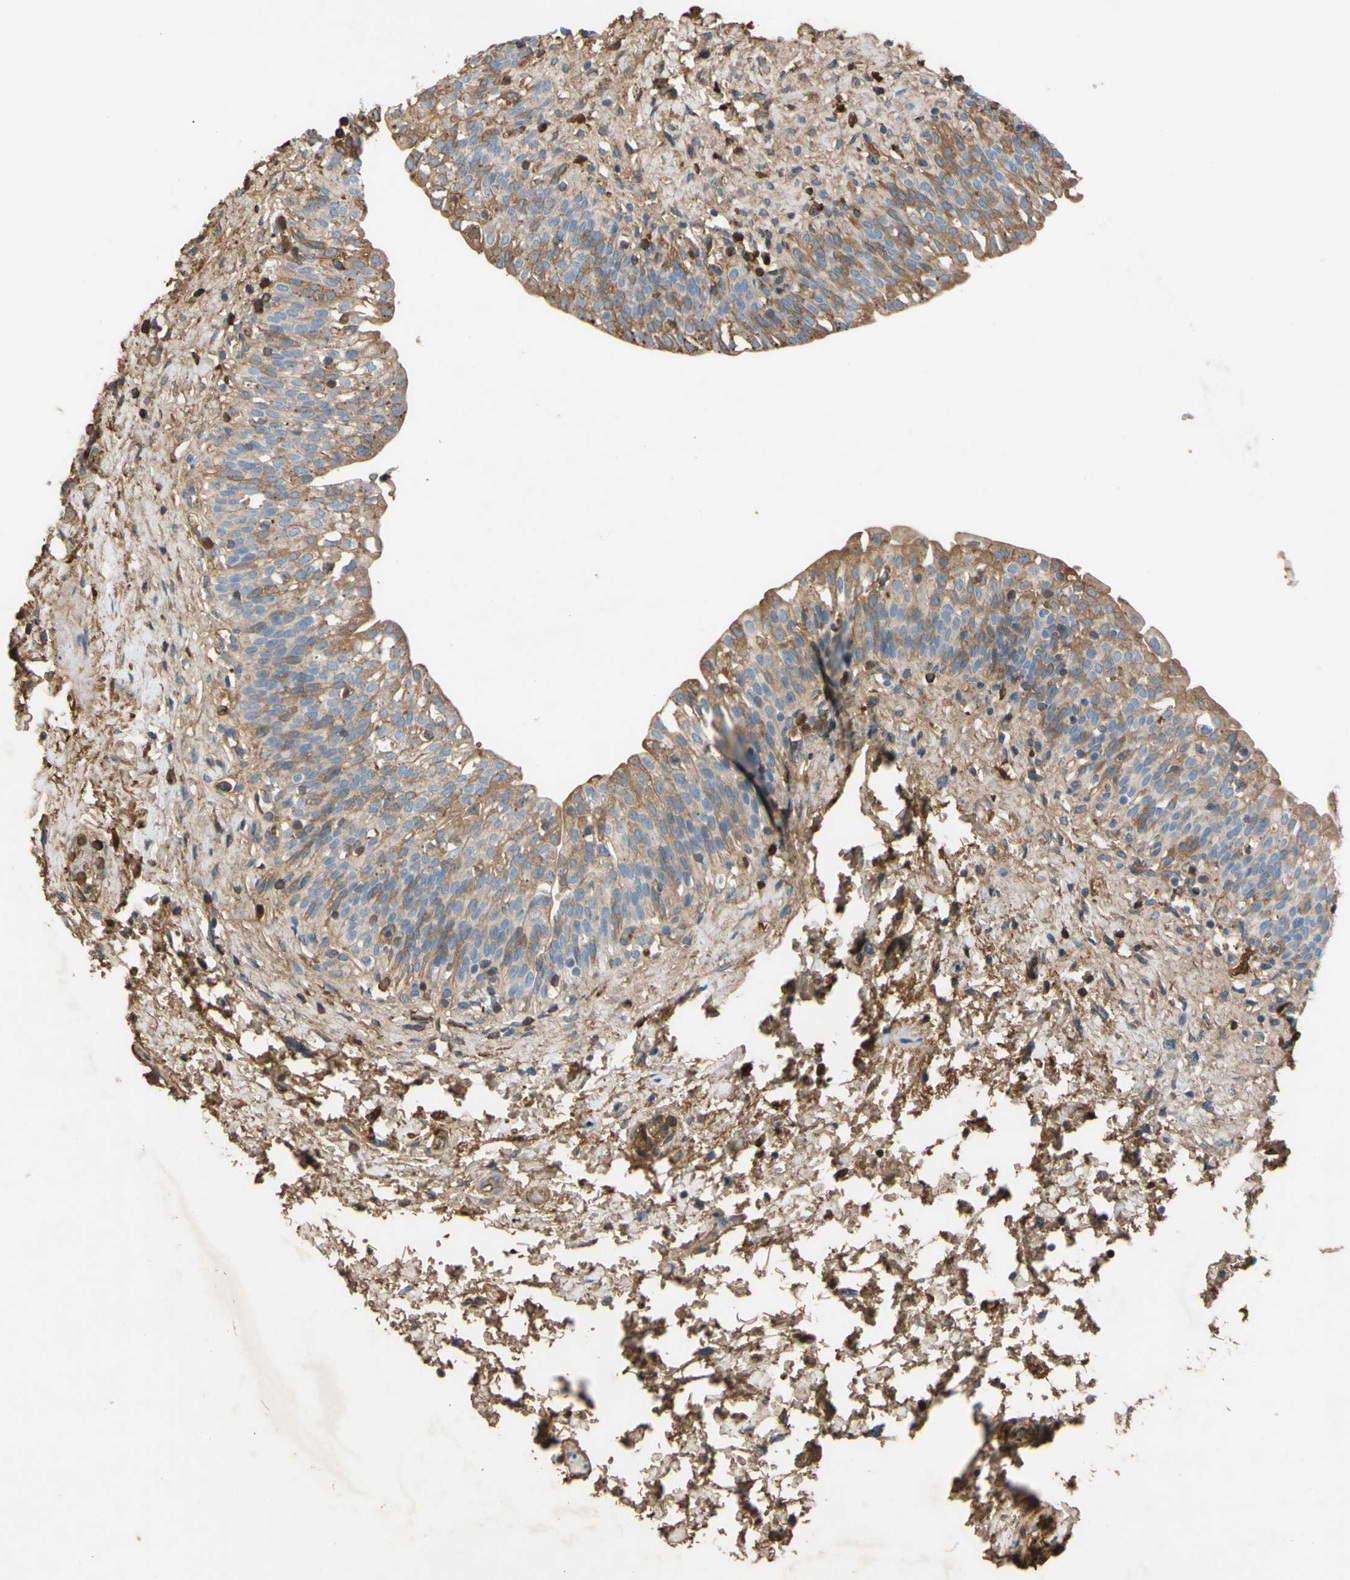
{"staining": {"intensity": "moderate", "quantity": ">75%", "location": "cytoplasmic/membranous"}, "tissue": "urinary bladder", "cell_type": "Urothelial cells", "image_type": "normal", "snomed": [{"axis": "morphology", "description": "Normal tissue, NOS"}, {"axis": "topography", "description": "Urinary bladder"}], "caption": "A brown stain highlights moderate cytoplasmic/membranous expression of a protein in urothelial cells of benign human urinary bladder. The protein is shown in brown color, while the nuclei are stained blue.", "gene": "TIMP2", "patient": {"sex": "male", "age": 55}}